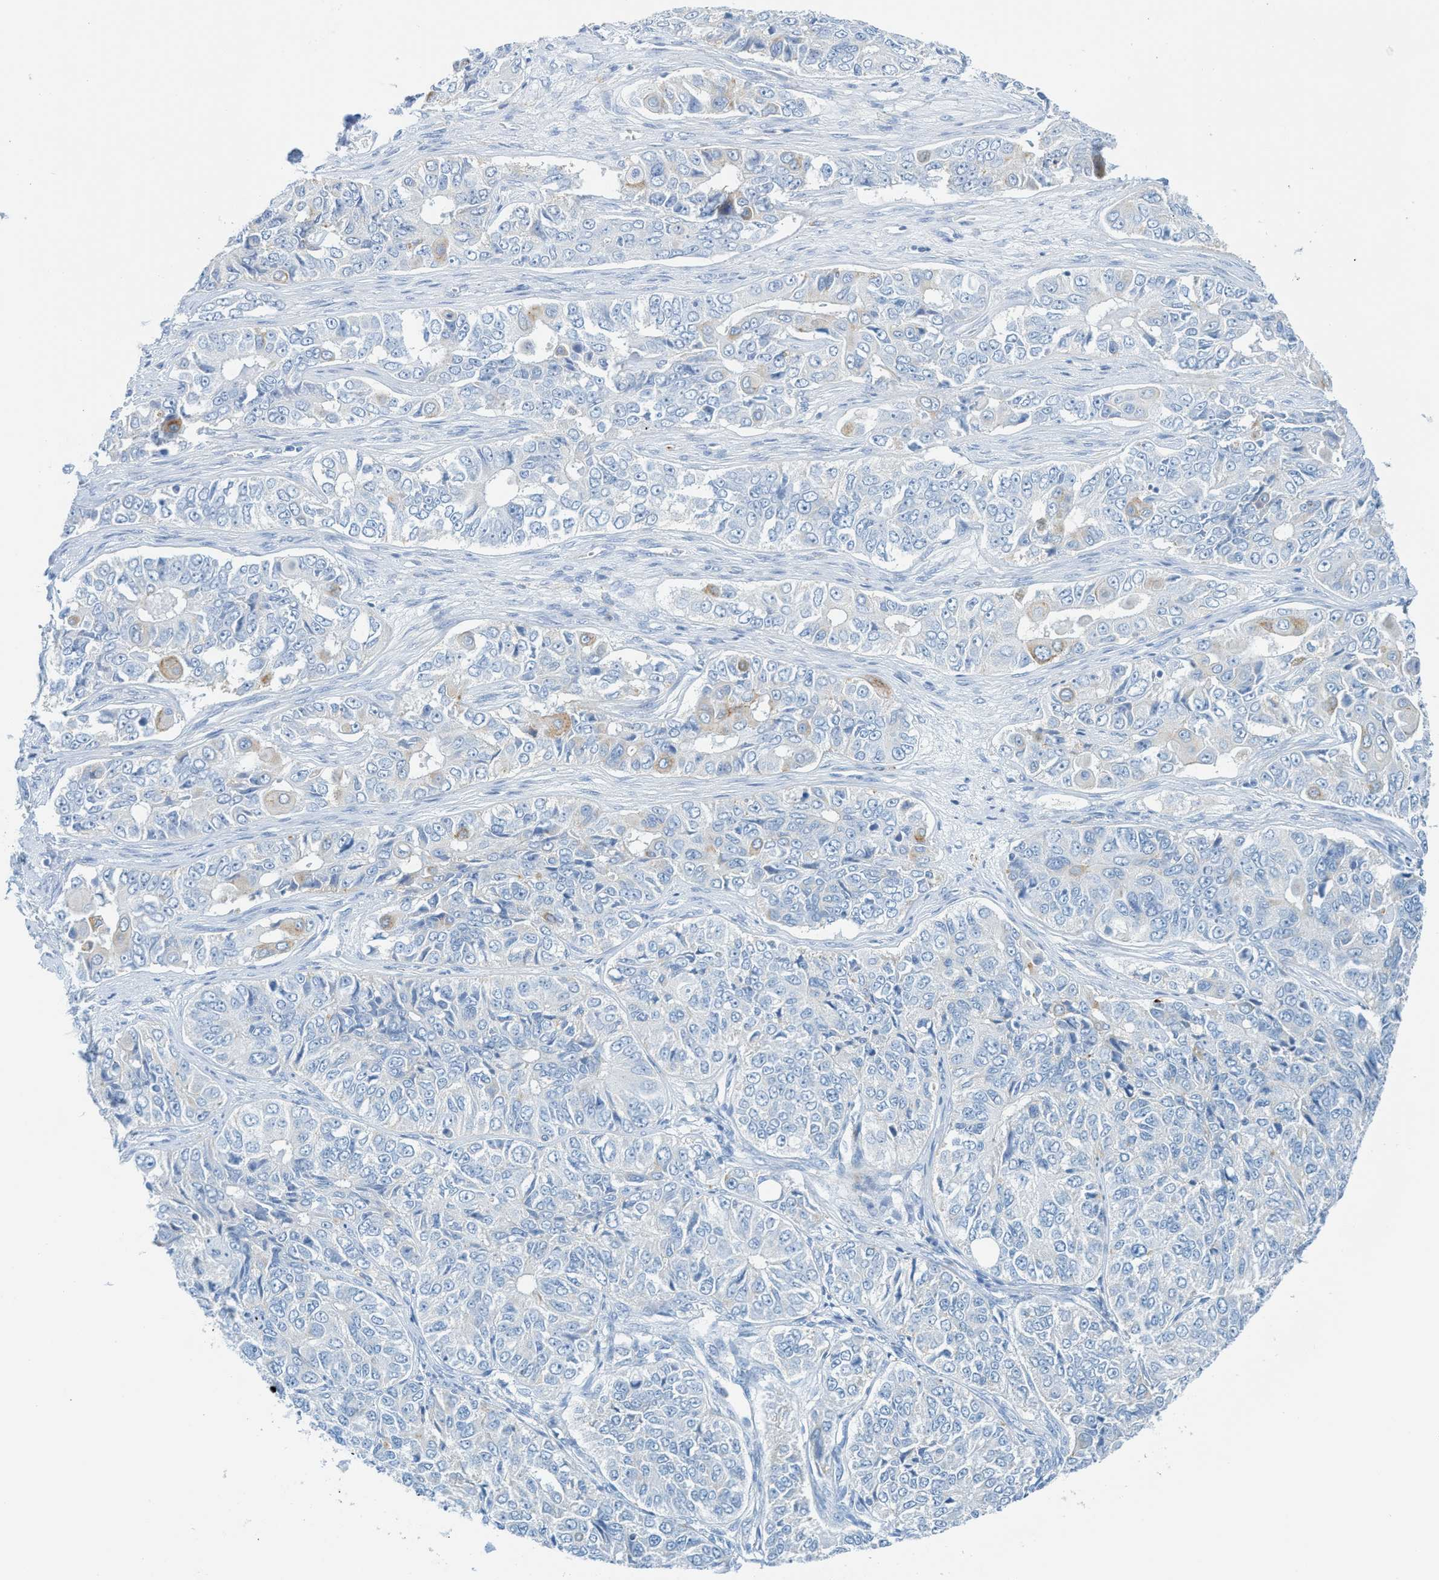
{"staining": {"intensity": "negative", "quantity": "none", "location": "none"}, "tissue": "ovarian cancer", "cell_type": "Tumor cells", "image_type": "cancer", "snomed": [{"axis": "morphology", "description": "Carcinoma, endometroid"}, {"axis": "topography", "description": "Ovary"}], "caption": "This is a micrograph of immunohistochemistry (IHC) staining of ovarian endometroid carcinoma, which shows no positivity in tumor cells.", "gene": "C21orf62", "patient": {"sex": "female", "age": 51}}